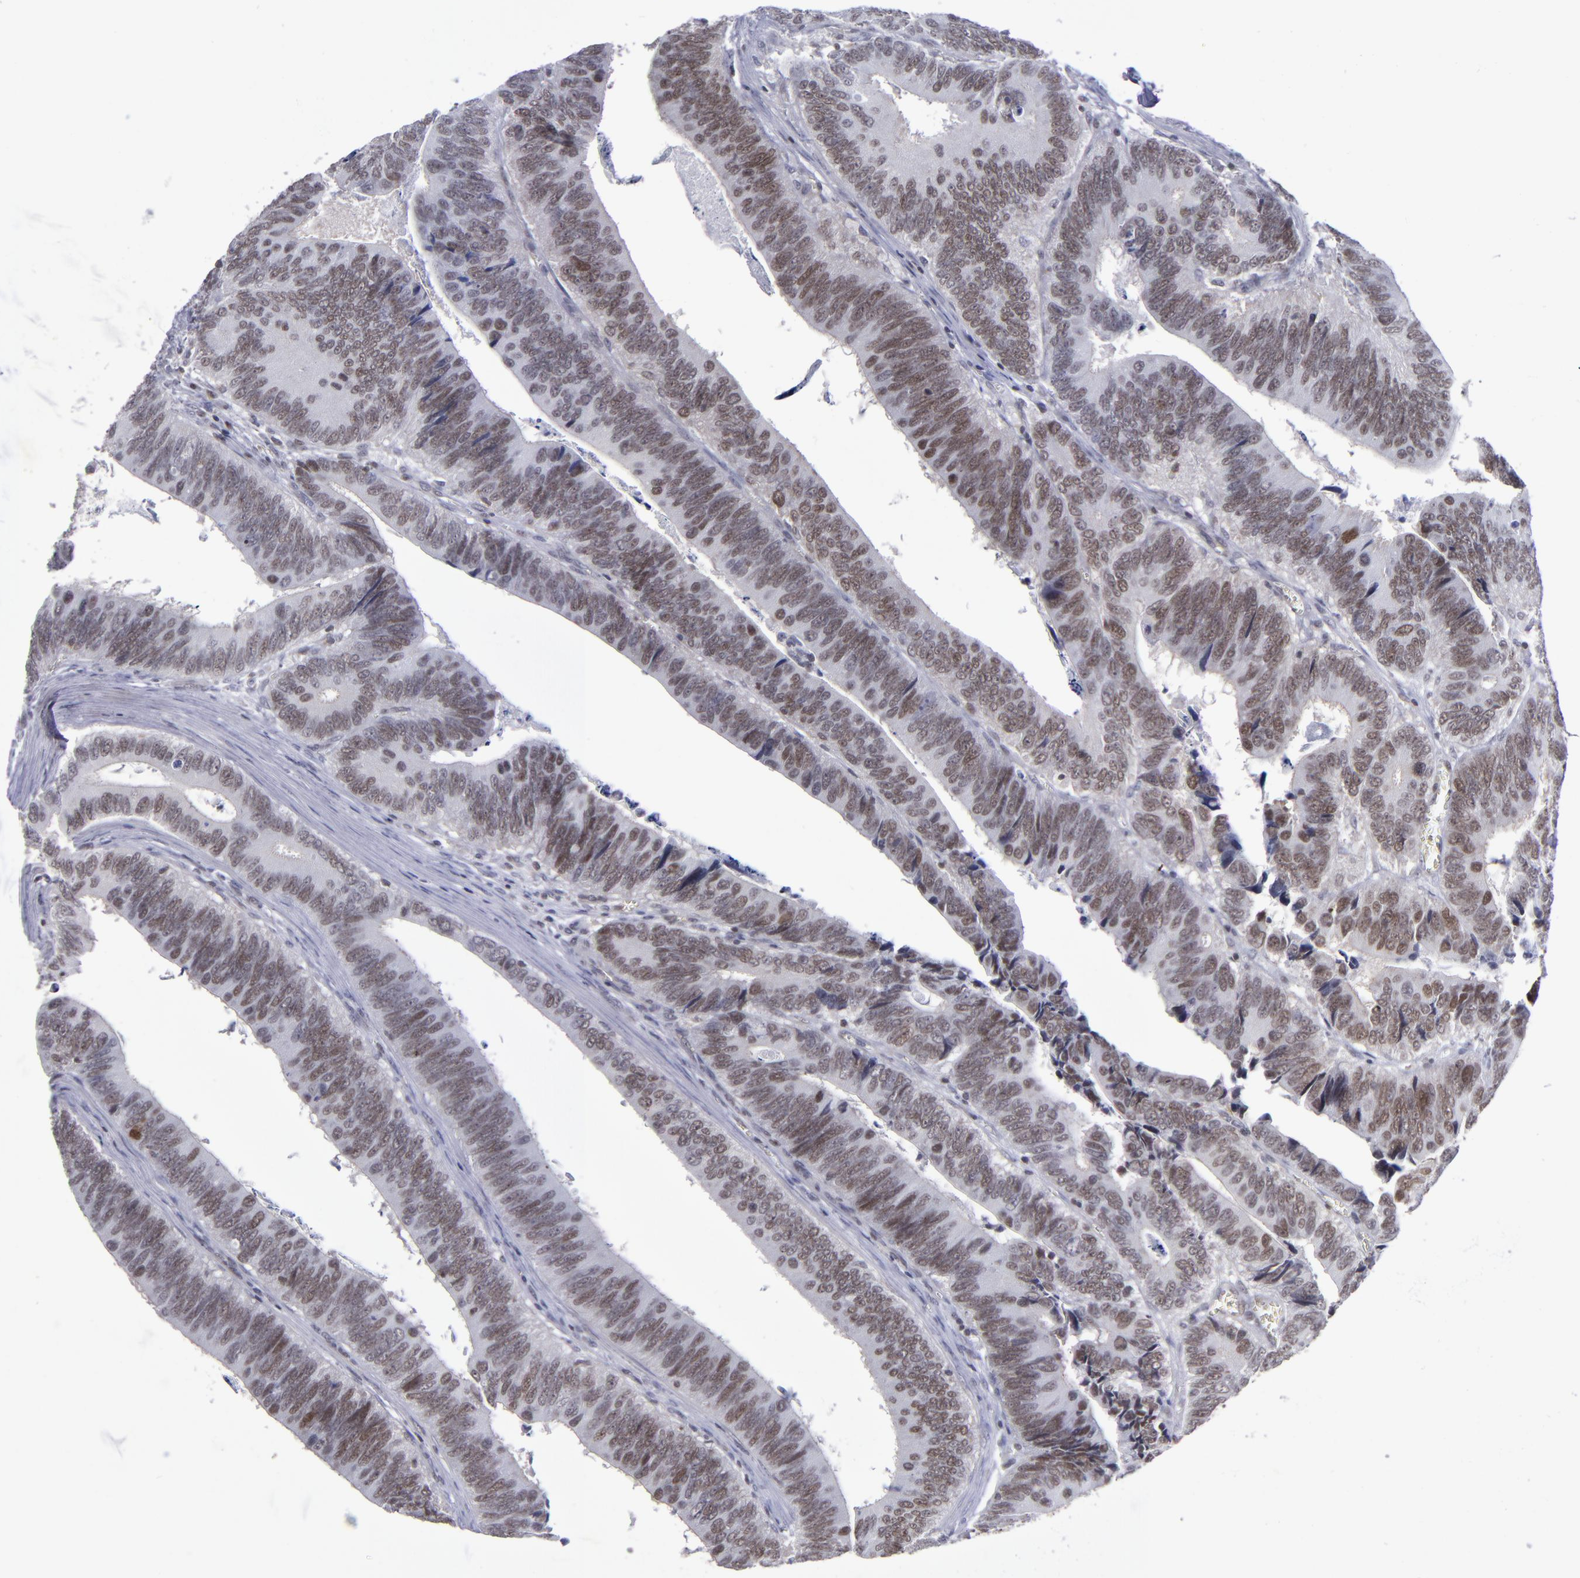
{"staining": {"intensity": "strong", "quantity": ">75%", "location": "nuclear"}, "tissue": "colorectal cancer", "cell_type": "Tumor cells", "image_type": "cancer", "snomed": [{"axis": "morphology", "description": "Adenocarcinoma, NOS"}, {"axis": "topography", "description": "Colon"}], "caption": "This photomicrograph reveals immunohistochemistry (IHC) staining of colorectal cancer (adenocarcinoma), with high strong nuclear positivity in about >75% of tumor cells.", "gene": "MGMT", "patient": {"sex": "male", "age": 72}}